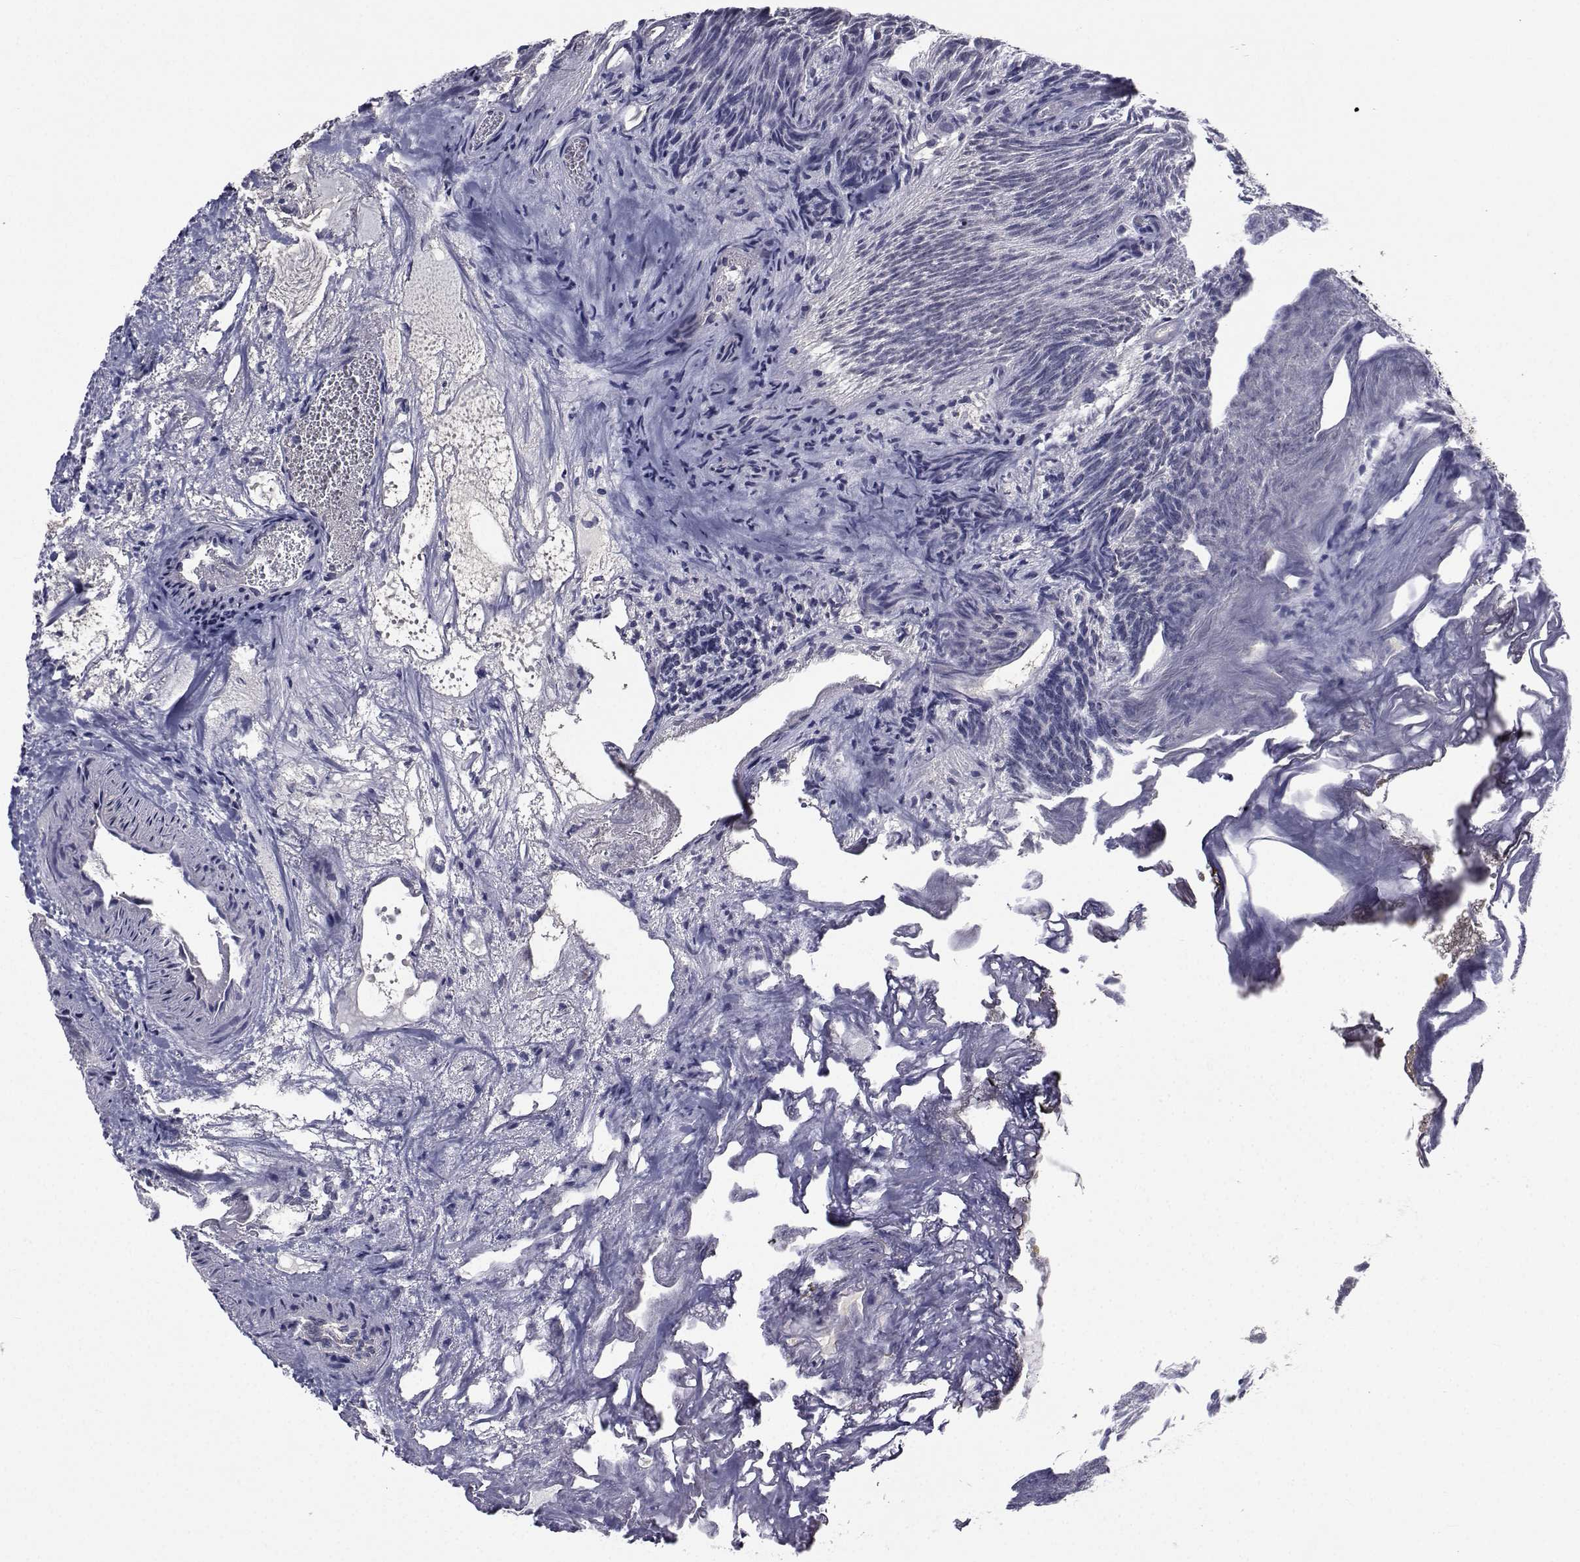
{"staining": {"intensity": "negative", "quantity": "none", "location": "none"}, "tissue": "urothelial cancer", "cell_type": "Tumor cells", "image_type": "cancer", "snomed": [{"axis": "morphology", "description": "Urothelial carcinoma, Low grade"}, {"axis": "topography", "description": "Urinary bladder"}], "caption": "A histopathology image of urothelial cancer stained for a protein shows no brown staining in tumor cells. Brightfield microscopy of immunohistochemistry stained with DAB (brown) and hematoxylin (blue), captured at high magnification.", "gene": "CYP2S1", "patient": {"sex": "male", "age": 77}}